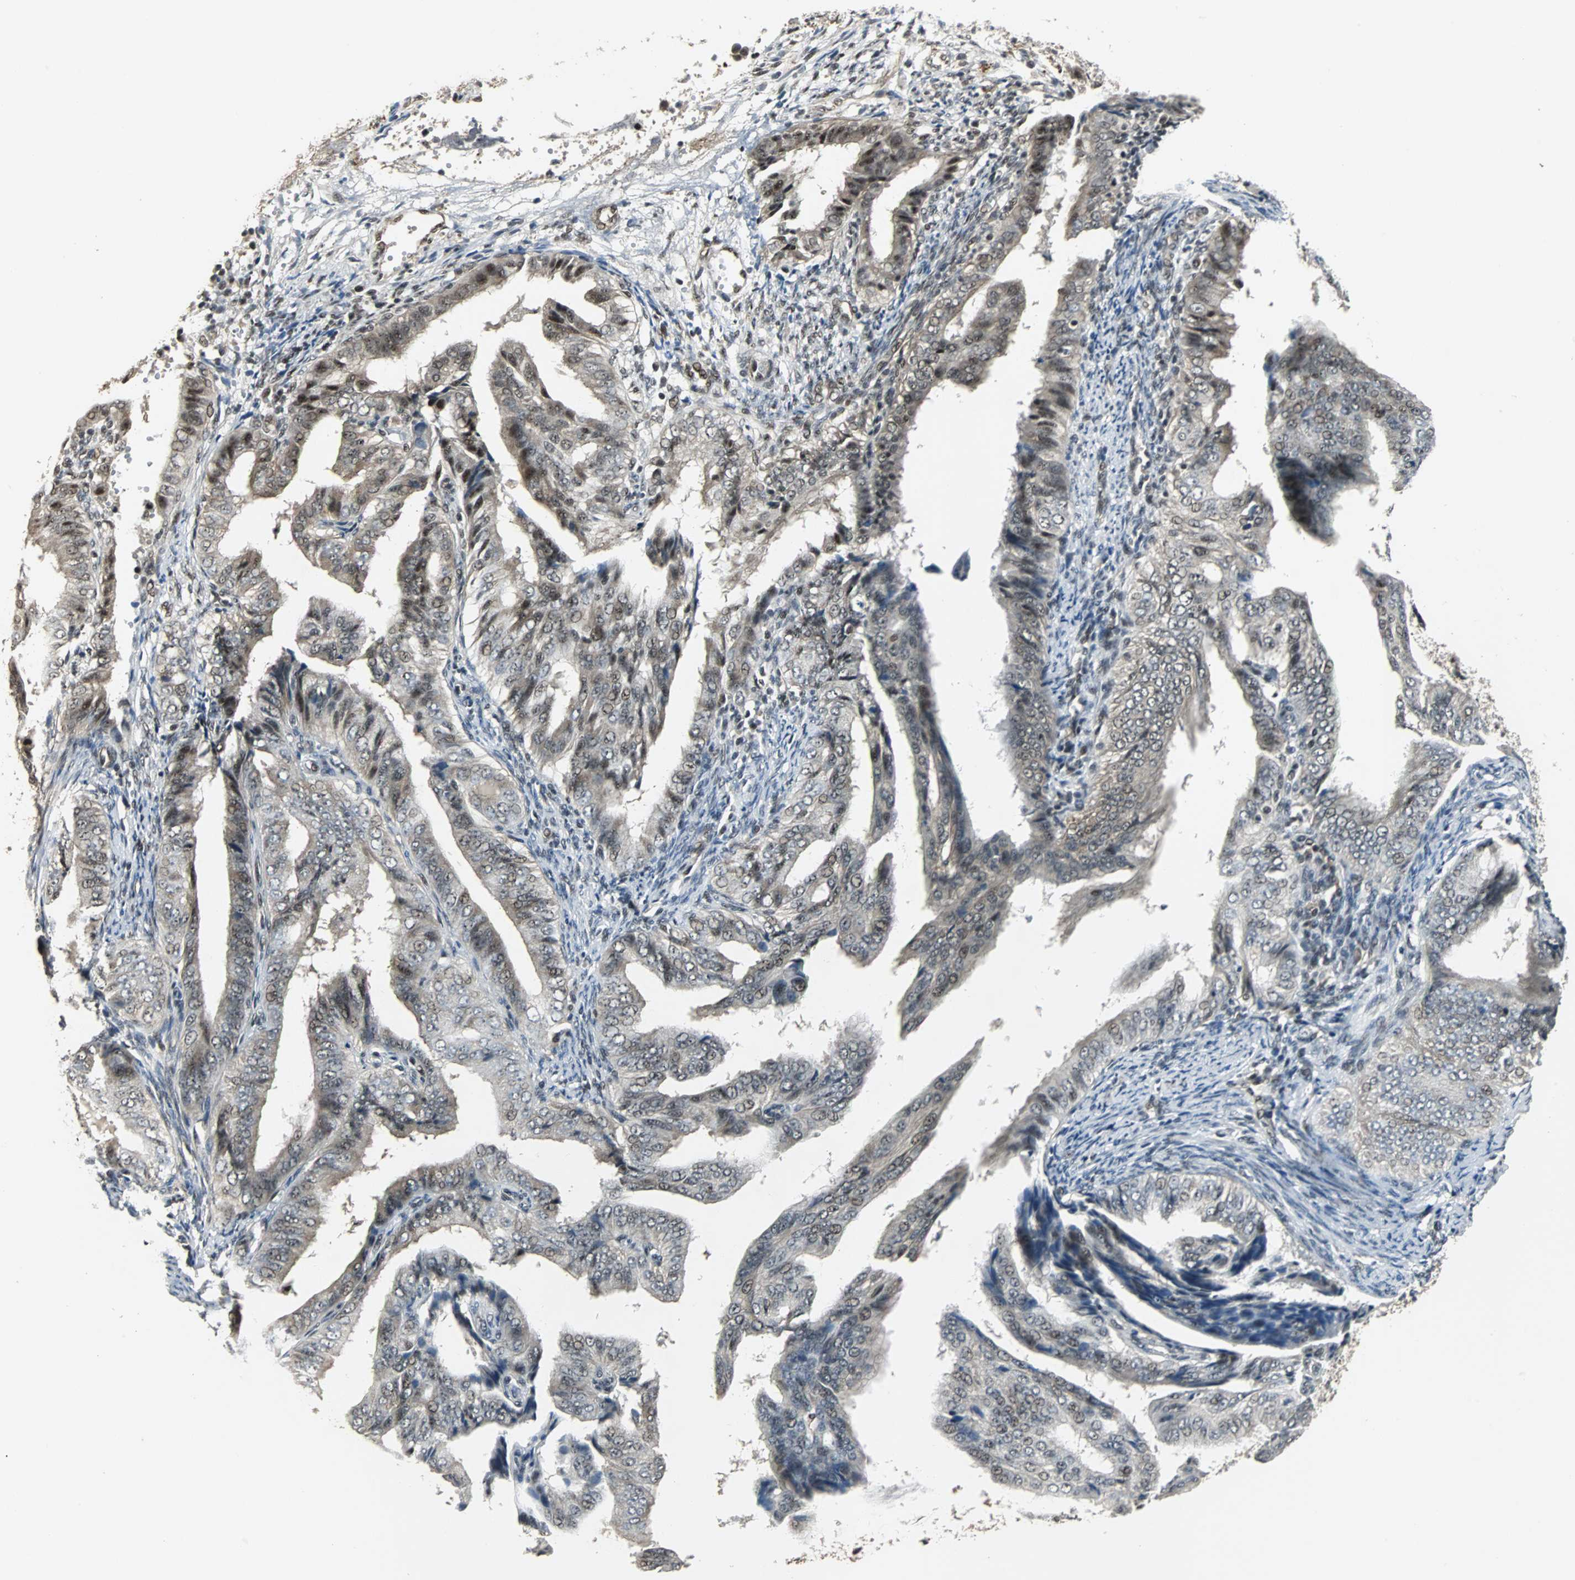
{"staining": {"intensity": "weak", "quantity": "25%-75%", "location": "cytoplasmic/membranous,nuclear"}, "tissue": "endometrial cancer", "cell_type": "Tumor cells", "image_type": "cancer", "snomed": [{"axis": "morphology", "description": "Adenocarcinoma, NOS"}, {"axis": "topography", "description": "Endometrium"}], "caption": "This is a micrograph of immunohistochemistry (IHC) staining of endometrial cancer (adenocarcinoma), which shows weak positivity in the cytoplasmic/membranous and nuclear of tumor cells.", "gene": "MED4", "patient": {"sex": "female", "age": 58}}